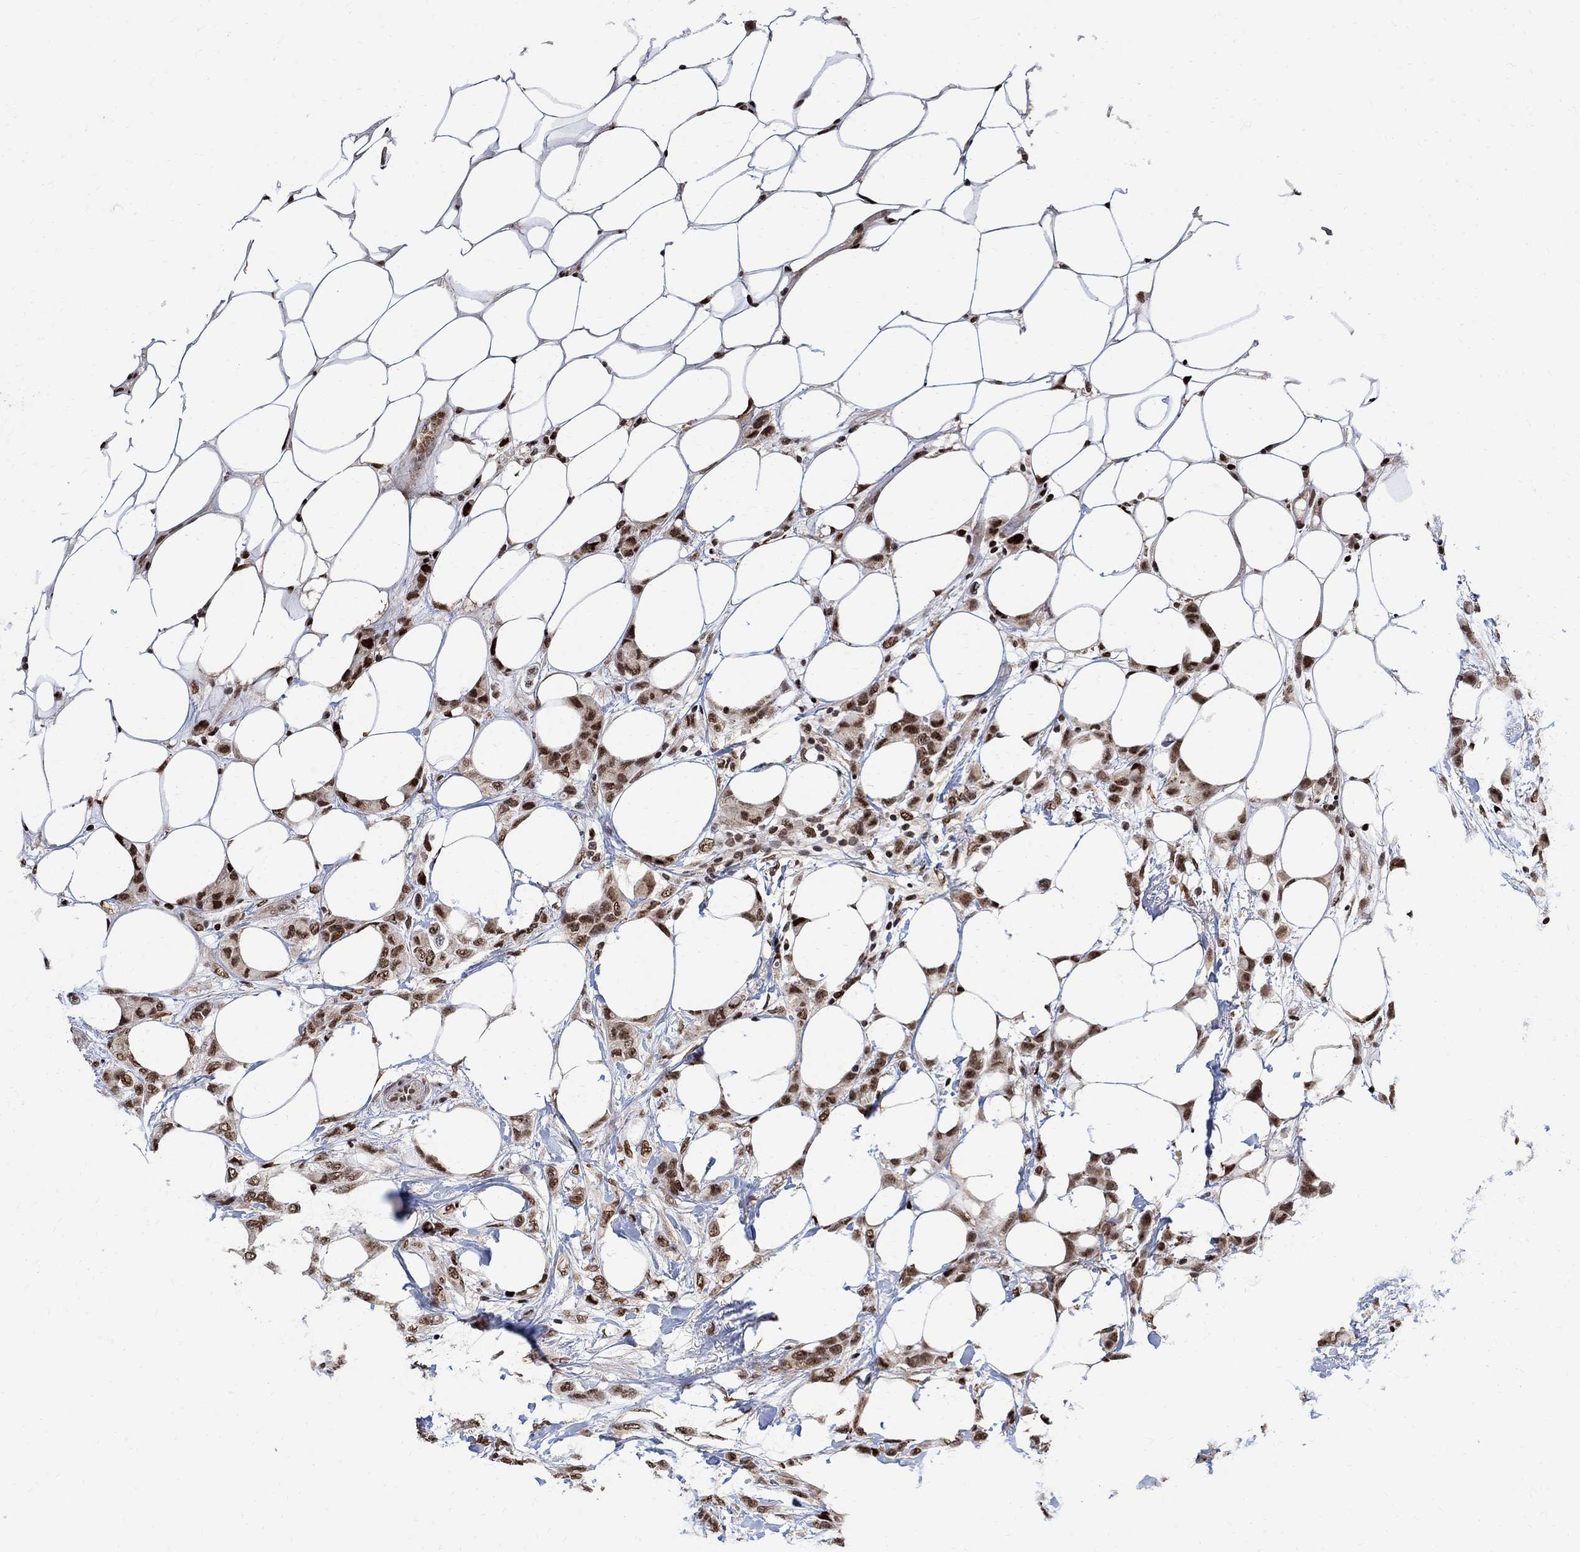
{"staining": {"intensity": "strong", "quantity": ">75%", "location": "nuclear"}, "tissue": "breast cancer", "cell_type": "Tumor cells", "image_type": "cancer", "snomed": [{"axis": "morphology", "description": "Lobular carcinoma"}, {"axis": "topography", "description": "Breast"}], "caption": "IHC histopathology image of human lobular carcinoma (breast) stained for a protein (brown), which demonstrates high levels of strong nuclear expression in about >75% of tumor cells.", "gene": "E4F1", "patient": {"sex": "female", "age": 66}}